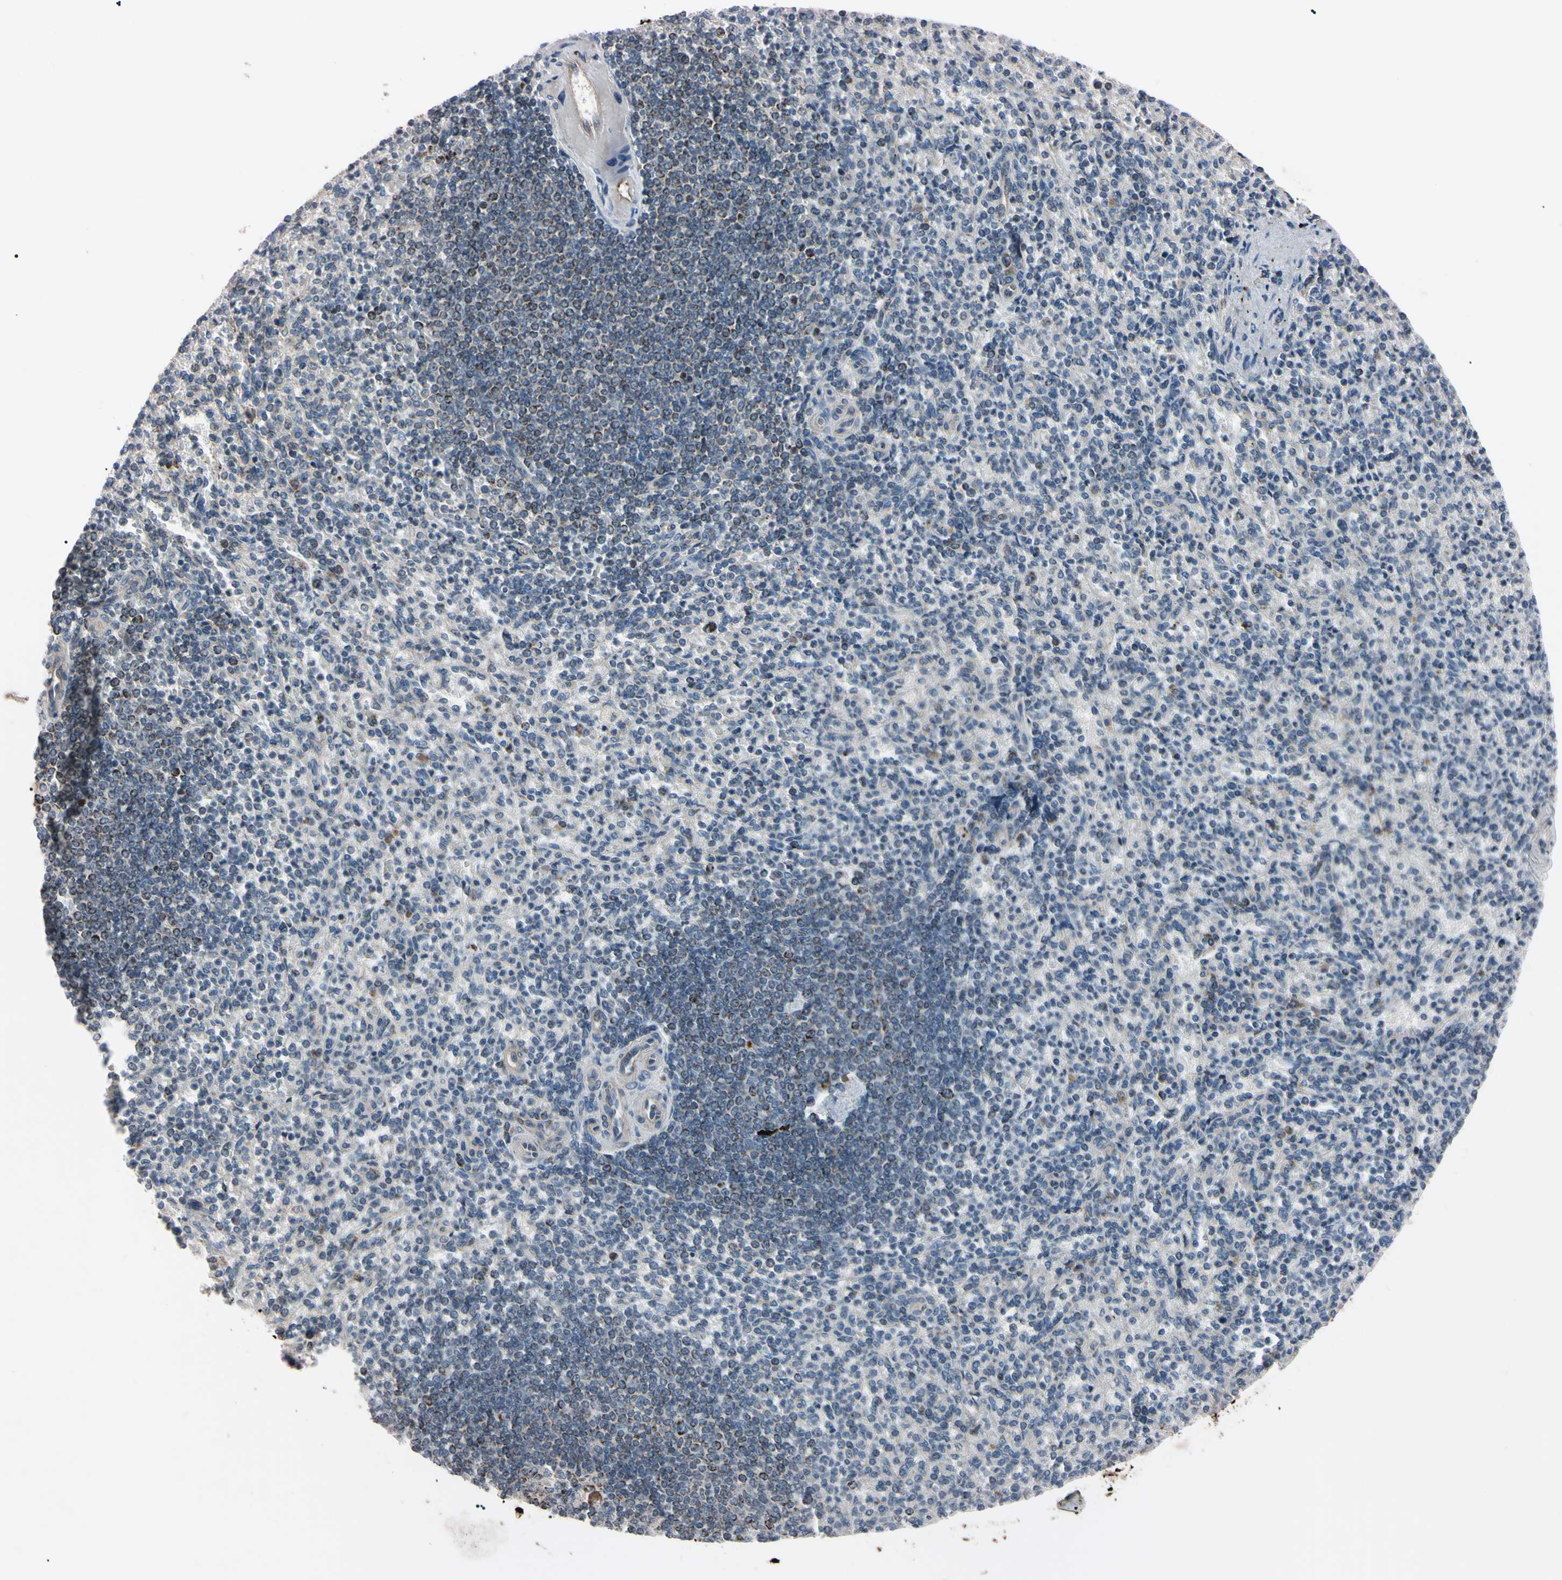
{"staining": {"intensity": "negative", "quantity": "none", "location": "none"}, "tissue": "spleen", "cell_type": "Cells in red pulp", "image_type": "normal", "snomed": [{"axis": "morphology", "description": "Normal tissue, NOS"}, {"axis": "topography", "description": "Spleen"}], "caption": "An image of spleen stained for a protein displays no brown staining in cells in red pulp.", "gene": "TNFRSF1A", "patient": {"sex": "female", "age": 74}}